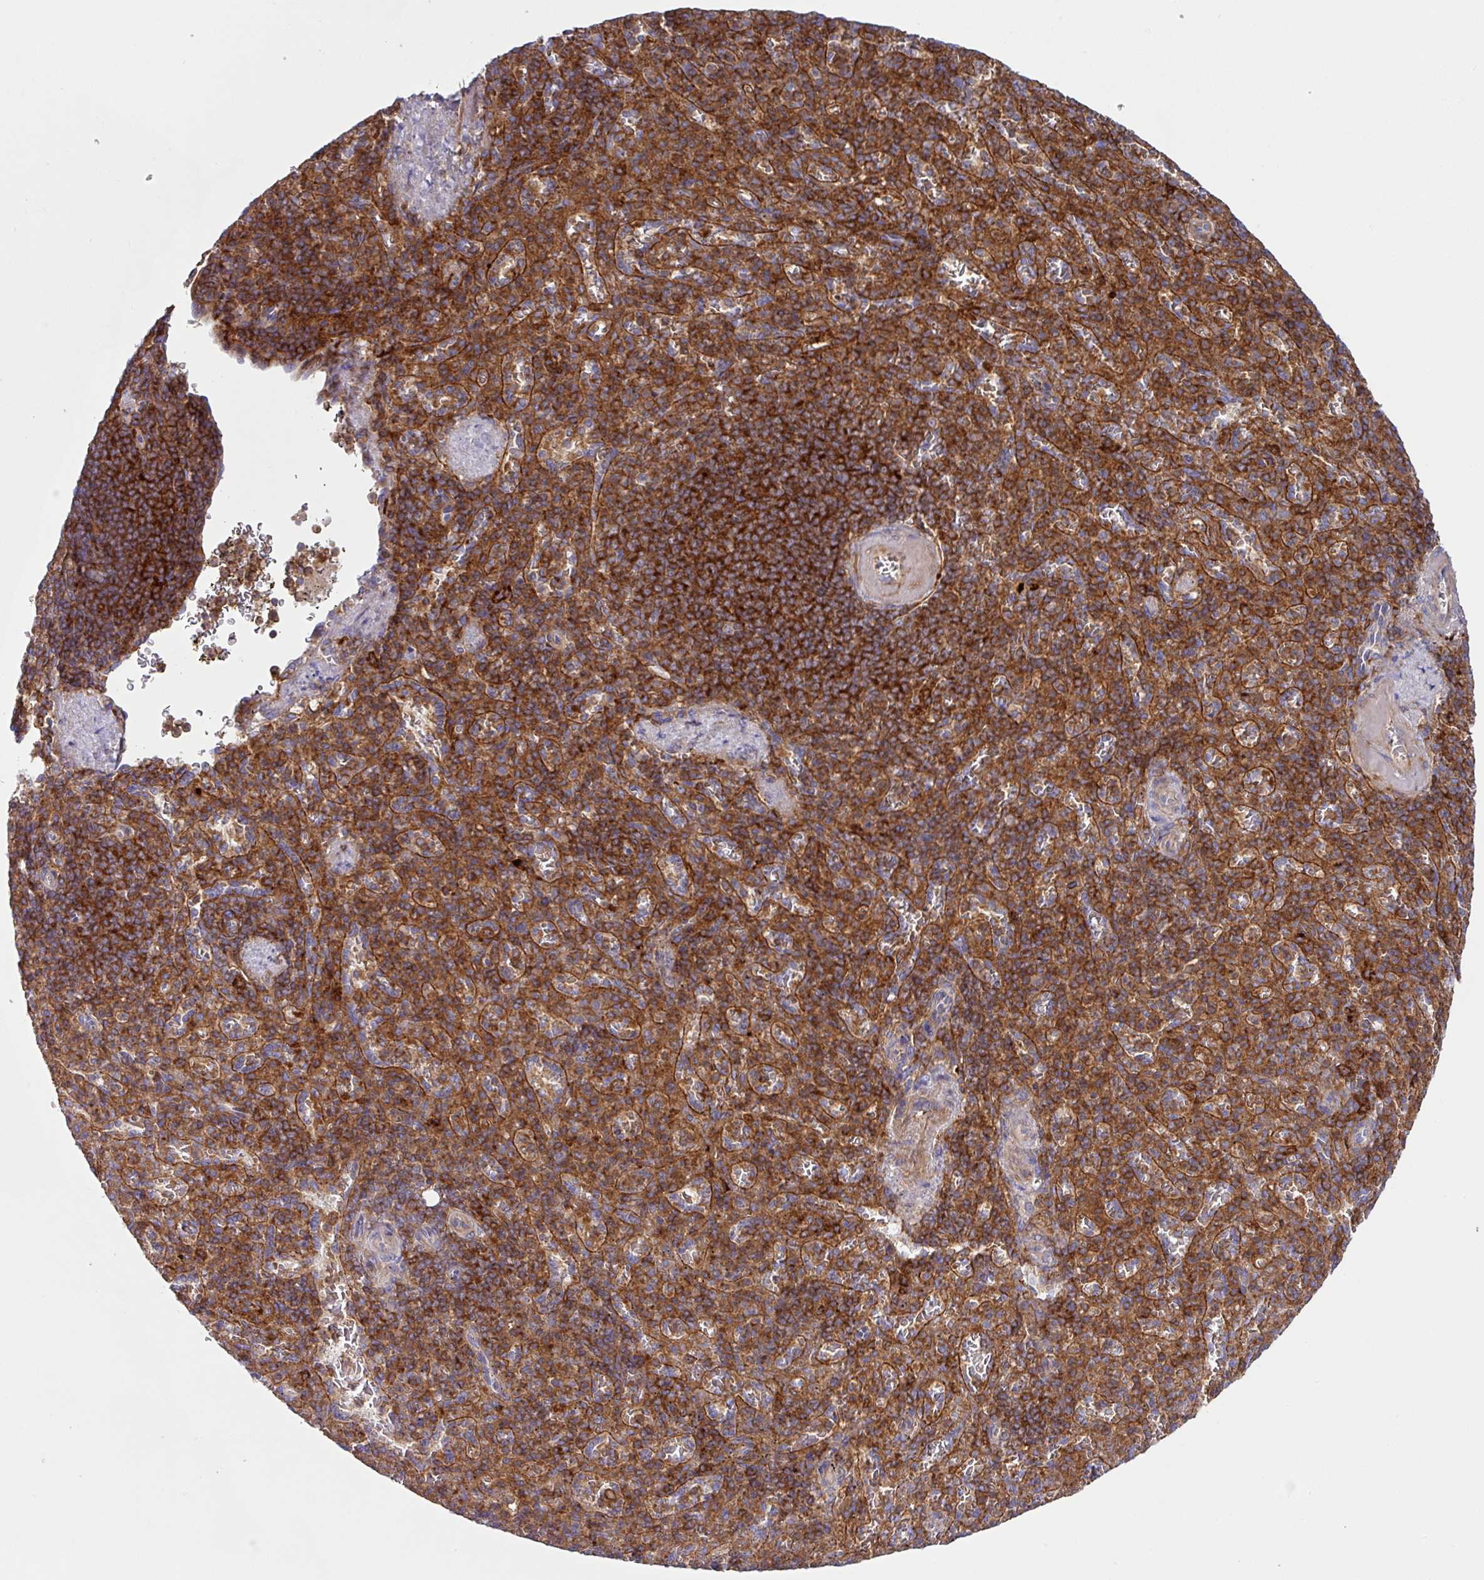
{"staining": {"intensity": "strong", "quantity": "25%-75%", "location": "cytoplasmic/membranous"}, "tissue": "spleen", "cell_type": "Cells in red pulp", "image_type": "normal", "snomed": [{"axis": "morphology", "description": "Normal tissue, NOS"}, {"axis": "topography", "description": "Spleen"}], "caption": "Immunohistochemistry of normal spleen shows high levels of strong cytoplasmic/membranous positivity in about 25%-75% of cells in red pulp.", "gene": "RIC1", "patient": {"sex": "female", "age": 74}}